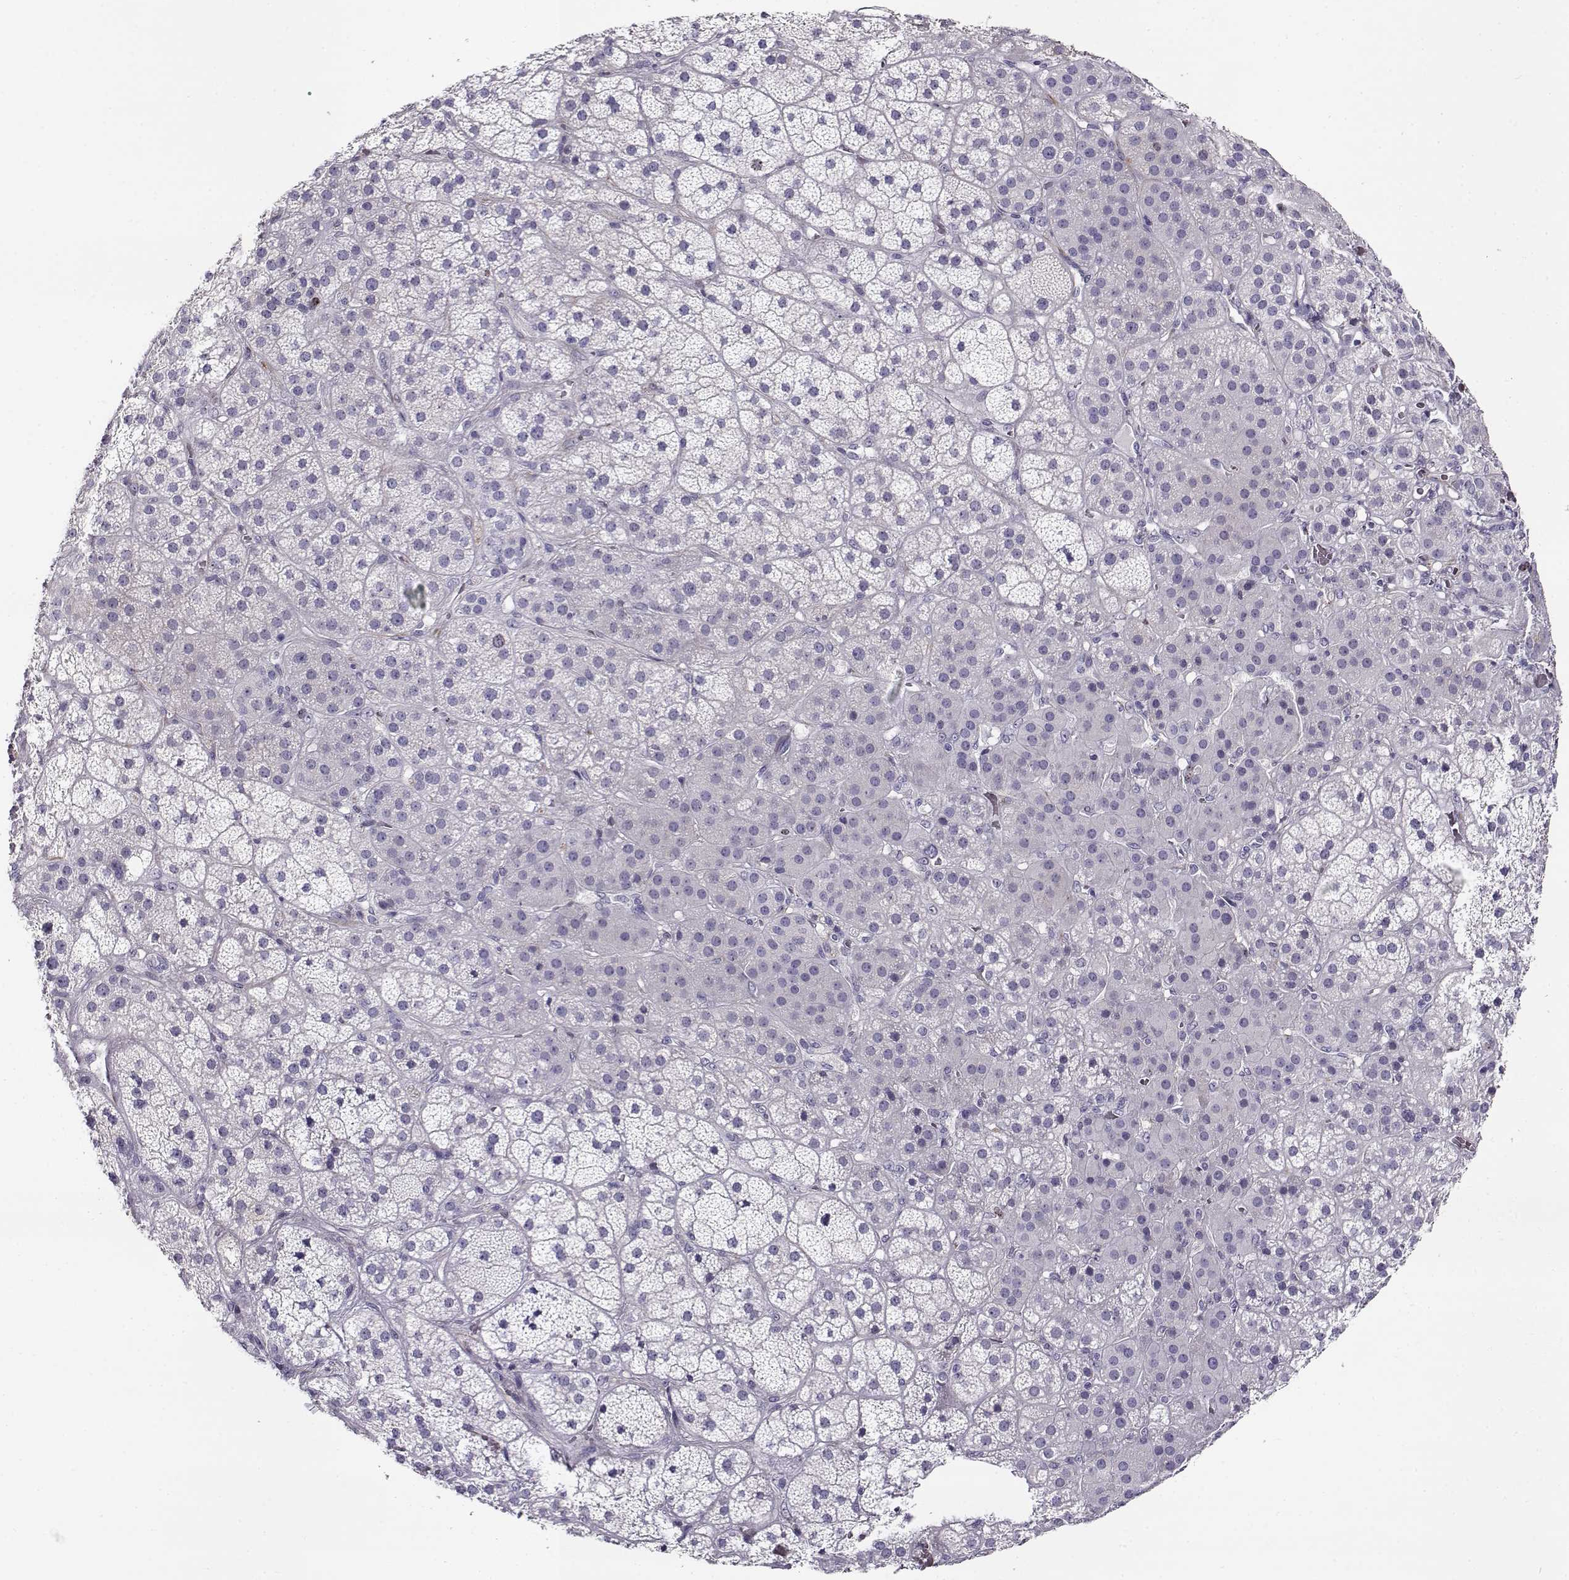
{"staining": {"intensity": "negative", "quantity": "none", "location": "none"}, "tissue": "adrenal gland", "cell_type": "Glandular cells", "image_type": "normal", "snomed": [{"axis": "morphology", "description": "Normal tissue, NOS"}, {"axis": "topography", "description": "Adrenal gland"}], "caption": "Immunohistochemical staining of normal human adrenal gland displays no significant positivity in glandular cells. The staining is performed using DAB (3,3'-diaminobenzidine) brown chromogen with nuclei counter-stained in using hematoxylin.", "gene": "NPW", "patient": {"sex": "male", "age": 57}}